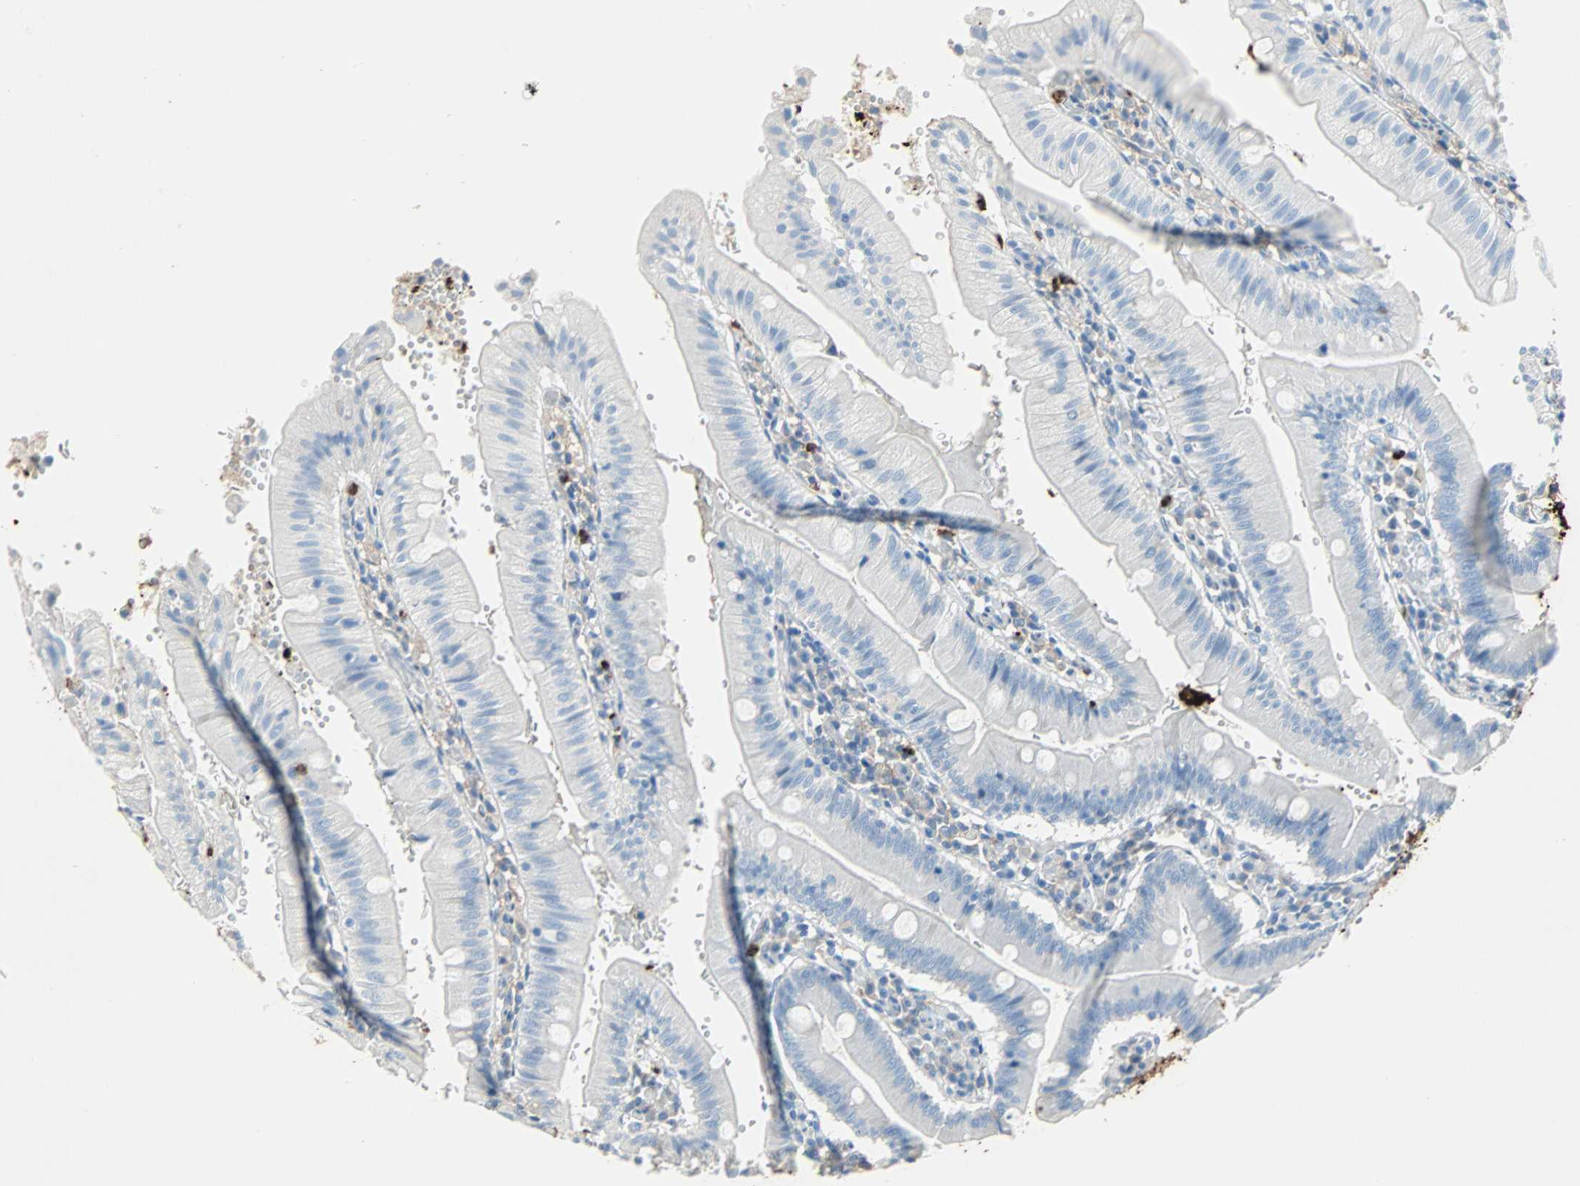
{"staining": {"intensity": "negative", "quantity": "none", "location": "none"}, "tissue": "small intestine", "cell_type": "Glandular cells", "image_type": "normal", "snomed": [{"axis": "morphology", "description": "Normal tissue, NOS"}, {"axis": "topography", "description": "Small intestine"}], "caption": "Immunohistochemical staining of normal human small intestine demonstrates no significant expression in glandular cells. Nuclei are stained in blue.", "gene": "CLEC4A", "patient": {"sex": "male", "age": 71}}